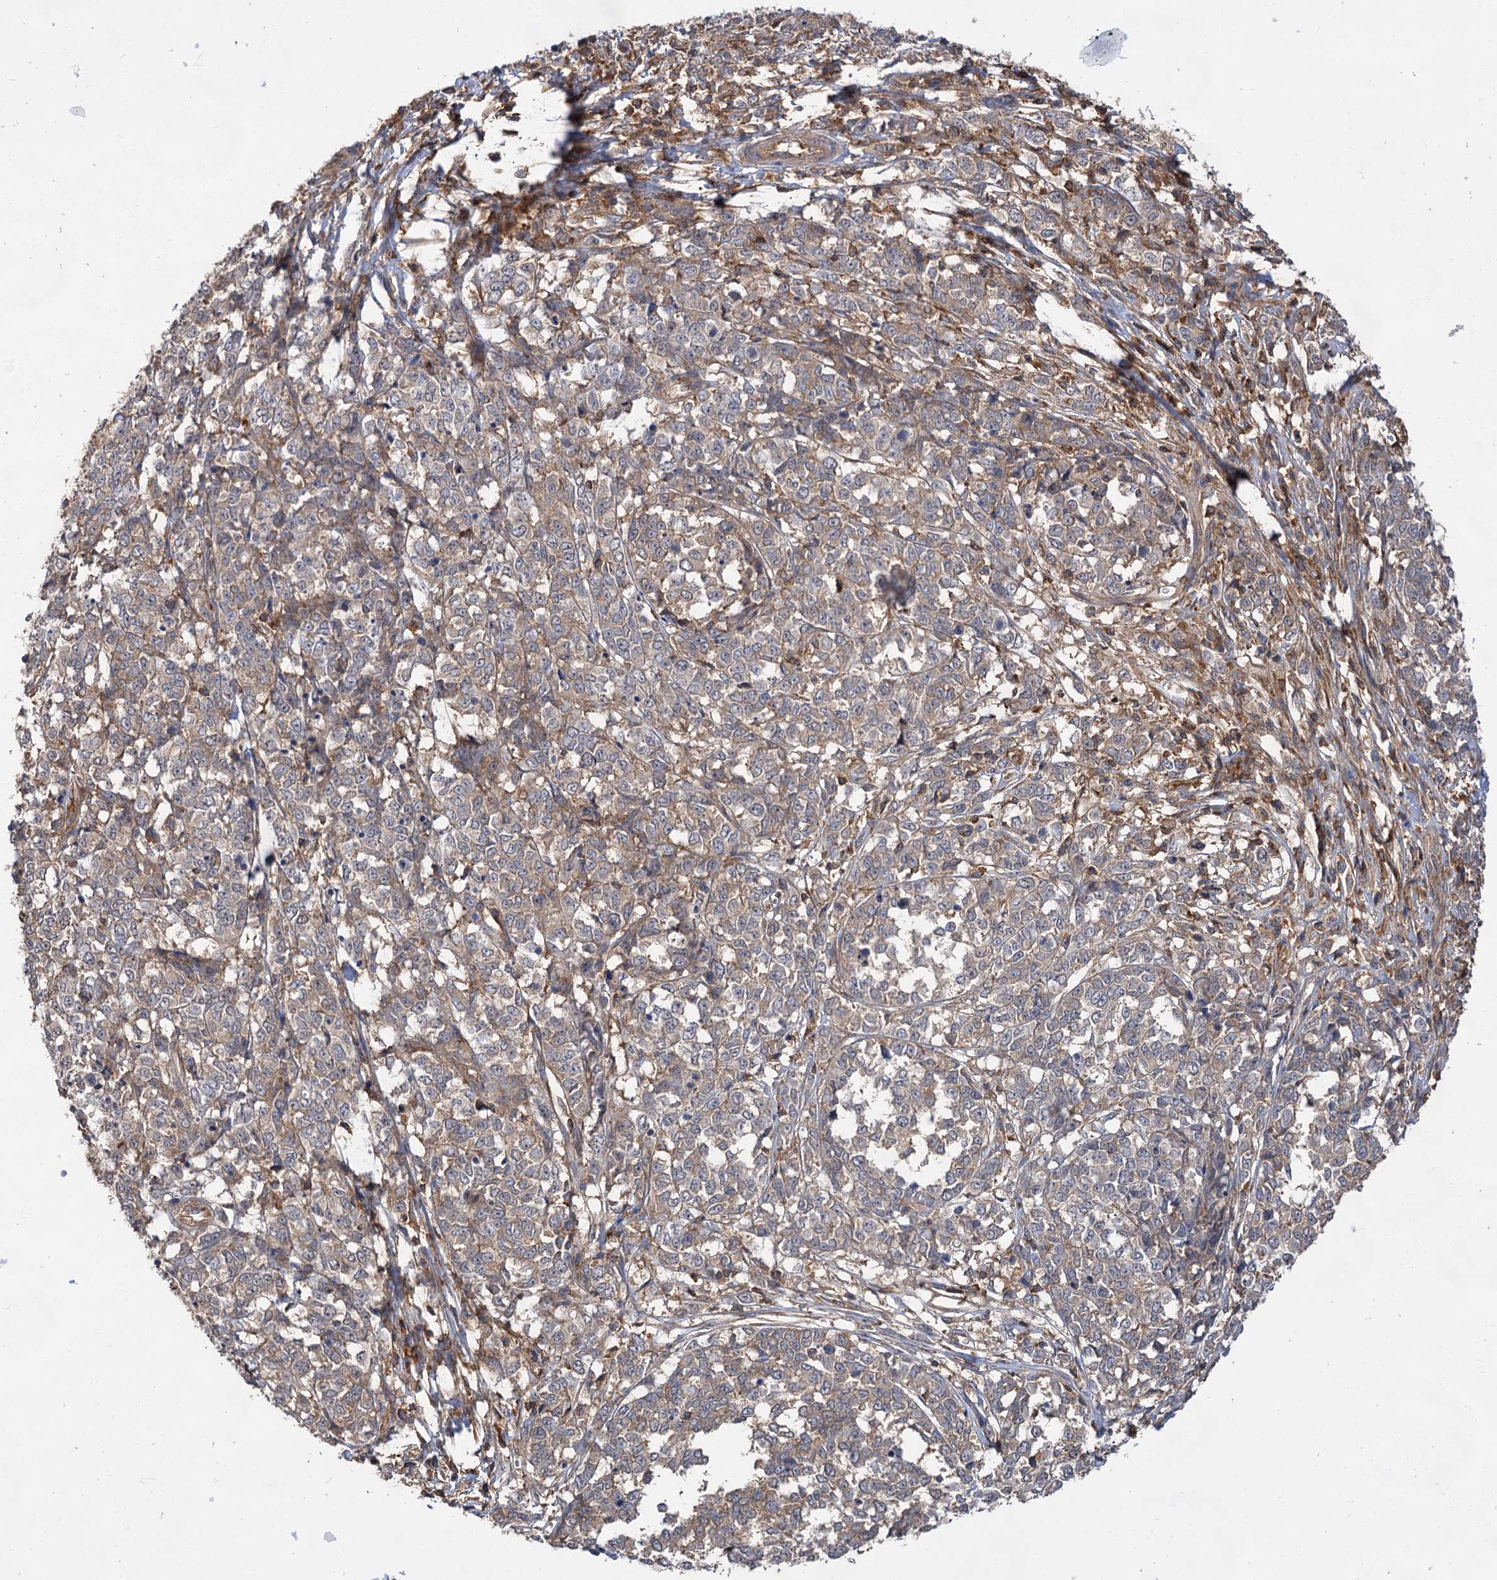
{"staining": {"intensity": "weak", "quantity": "25%-75%", "location": "cytoplasmic/membranous"}, "tissue": "melanoma", "cell_type": "Tumor cells", "image_type": "cancer", "snomed": [{"axis": "morphology", "description": "Malignant melanoma, NOS"}, {"axis": "topography", "description": "Skin"}], "caption": "Immunohistochemistry staining of malignant melanoma, which reveals low levels of weak cytoplasmic/membranous positivity in about 25%-75% of tumor cells indicating weak cytoplasmic/membranous protein staining. The staining was performed using DAB (brown) for protein detection and nuclei were counterstained in hematoxylin (blue).", "gene": "PACS1", "patient": {"sex": "female", "age": 72}}